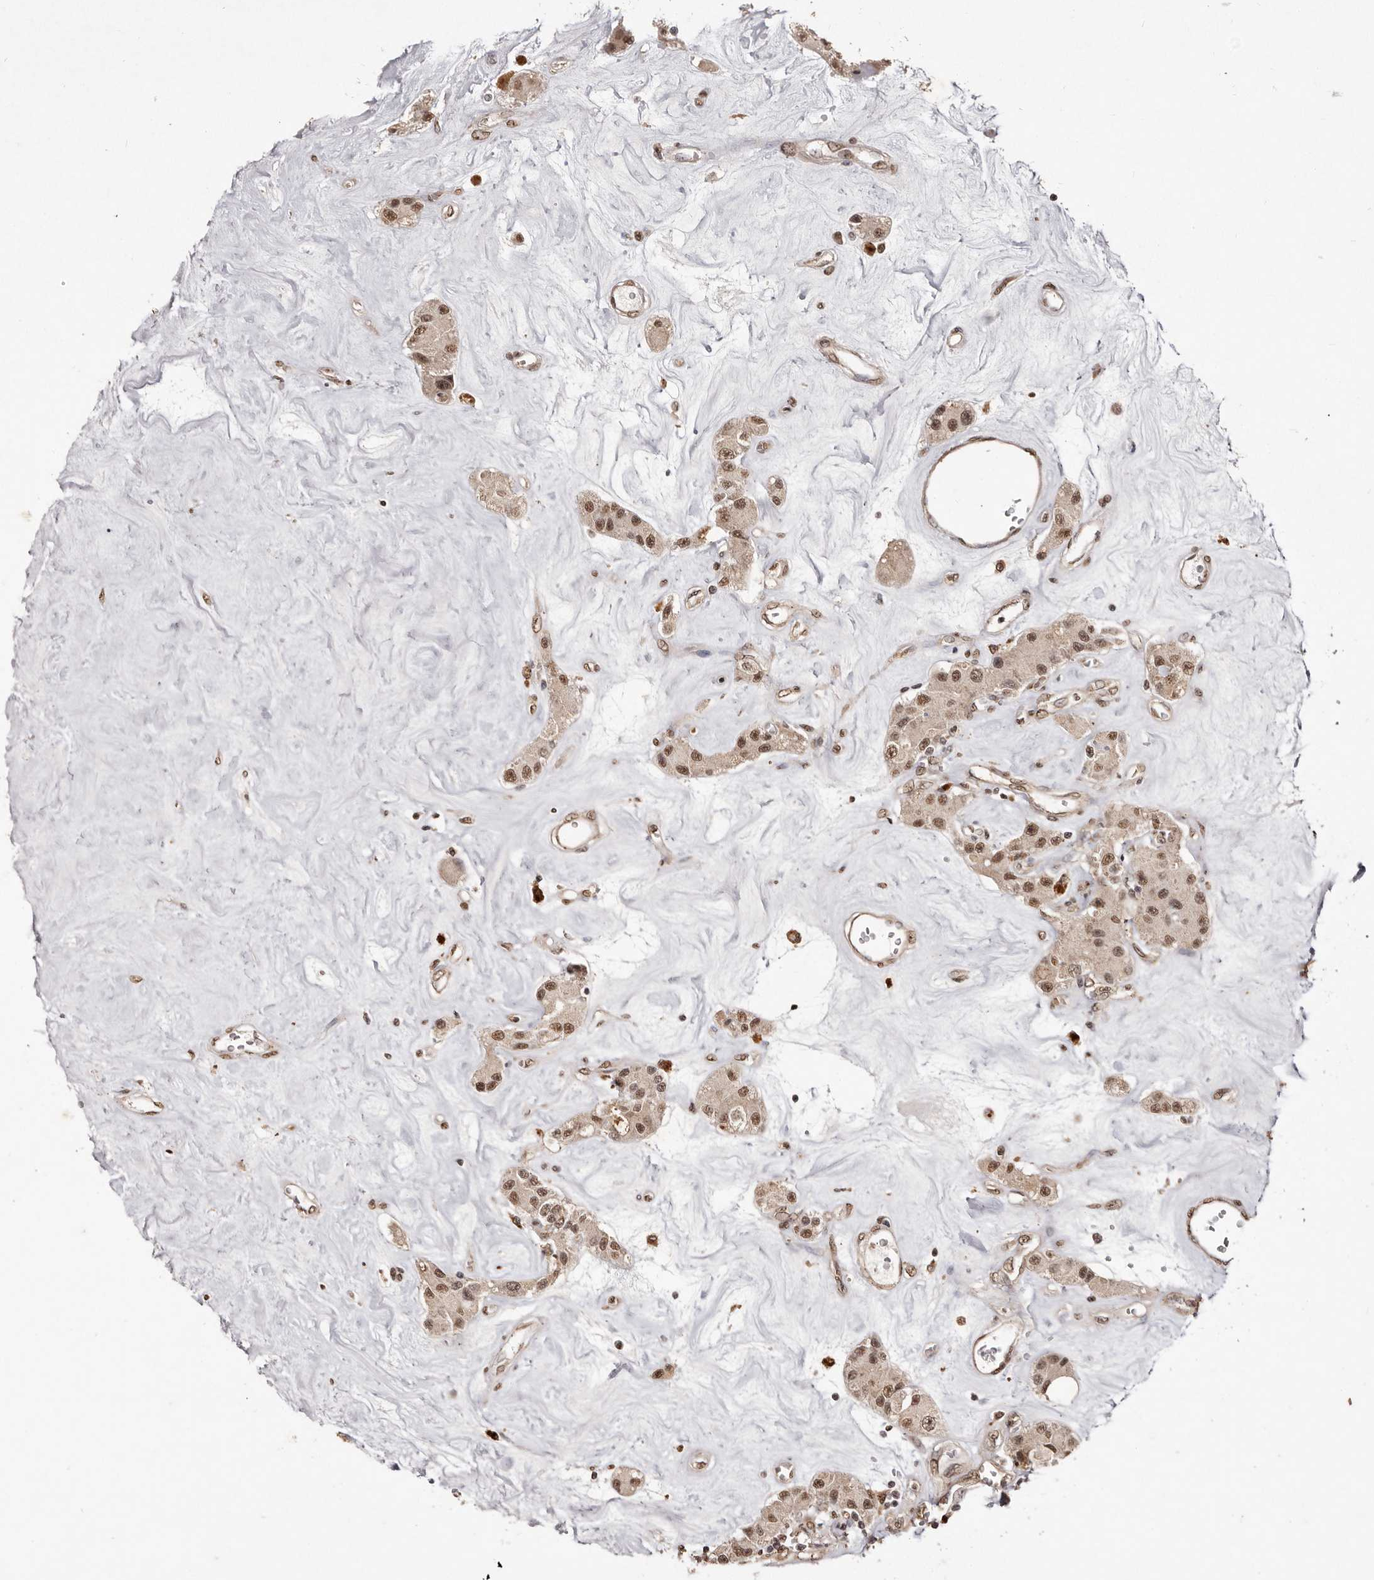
{"staining": {"intensity": "moderate", "quantity": ">75%", "location": "cytoplasmic/membranous,nuclear"}, "tissue": "carcinoid", "cell_type": "Tumor cells", "image_type": "cancer", "snomed": [{"axis": "morphology", "description": "Carcinoid, malignant, NOS"}, {"axis": "topography", "description": "Pancreas"}], "caption": "Malignant carcinoid stained with DAB (3,3'-diaminobenzidine) immunohistochemistry displays medium levels of moderate cytoplasmic/membranous and nuclear positivity in approximately >75% of tumor cells.", "gene": "NOTCH1", "patient": {"sex": "male", "age": 41}}